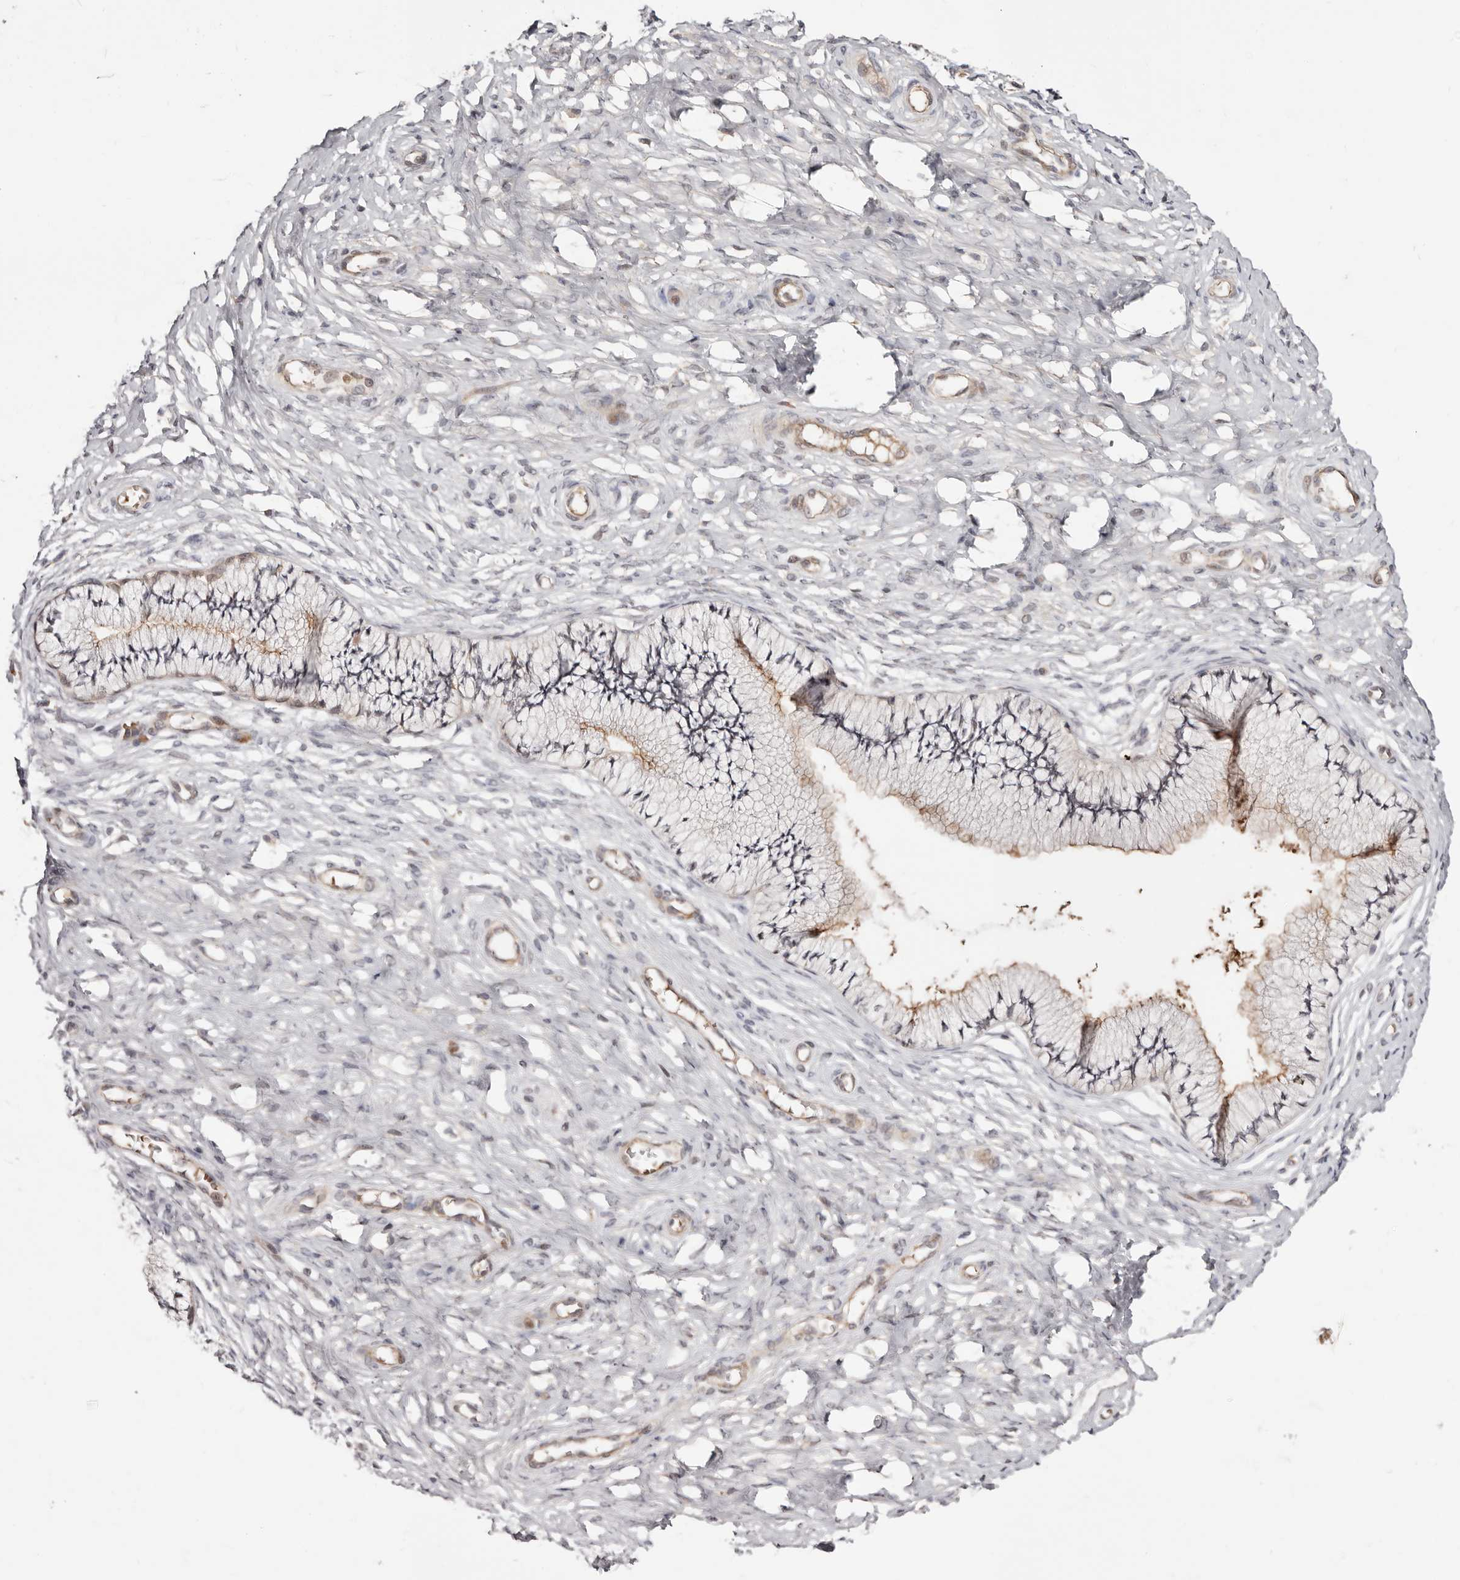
{"staining": {"intensity": "weak", "quantity": ">75%", "location": "cytoplasmic/membranous"}, "tissue": "cervix", "cell_type": "Glandular cells", "image_type": "normal", "snomed": [{"axis": "morphology", "description": "Normal tissue, NOS"}, {"axis": "topography", "description": "Cervix"}], "caption": "Immunohistochemical staining of benign cervix shows >75% levels of weak cytoplasmic/membranous protein positivity in about >75% of glandular cells. (DAB (3,3'-diaminobenzidine) IHC, brown staining for protein, blue staining for nuclei).", "gene": "EGR3", "patient": {"sex": "female", "age": 36}}